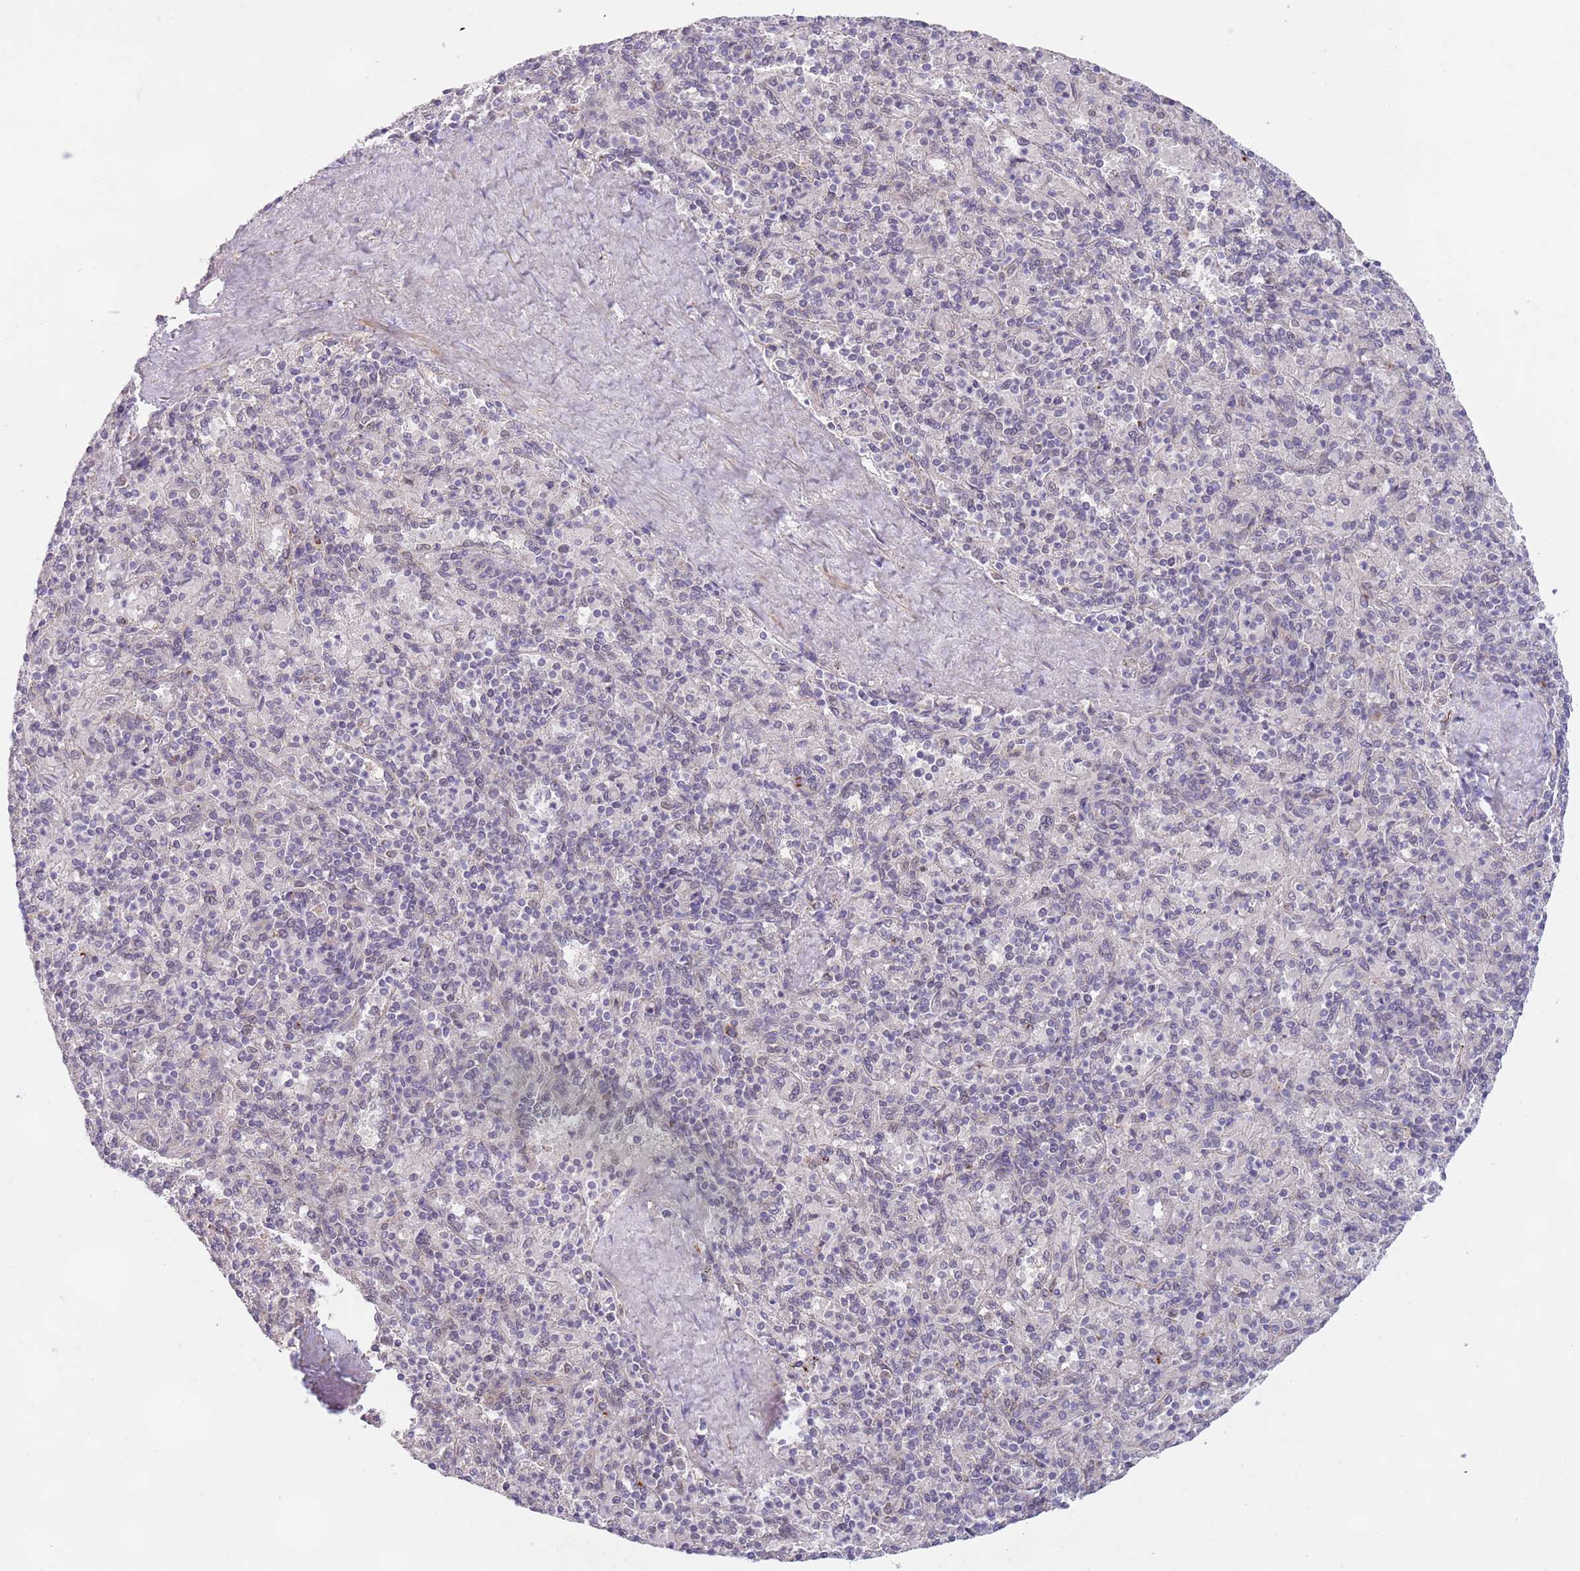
{"staining": {"intensity": "moderate", "quantity": "25%-75%", "location": "cytoplasmic/membranous"}, "tissue": "spleen", "cell_type": "Cells in red pulp", "image_type": "normal", "snomed": [{"axis": "morphology", "description": "Normal tissue, NOS"}, {"axis": "topography", "description": "Spleen"}], "caption": "Spleen stained for a protein (brown) exhibits moderate cytoplasmic/membranous positive expression in approximately 25%-75% of cells in red pulp.", "gene": "UQCC3", "patient": {"sex": "male", "age": 82}}